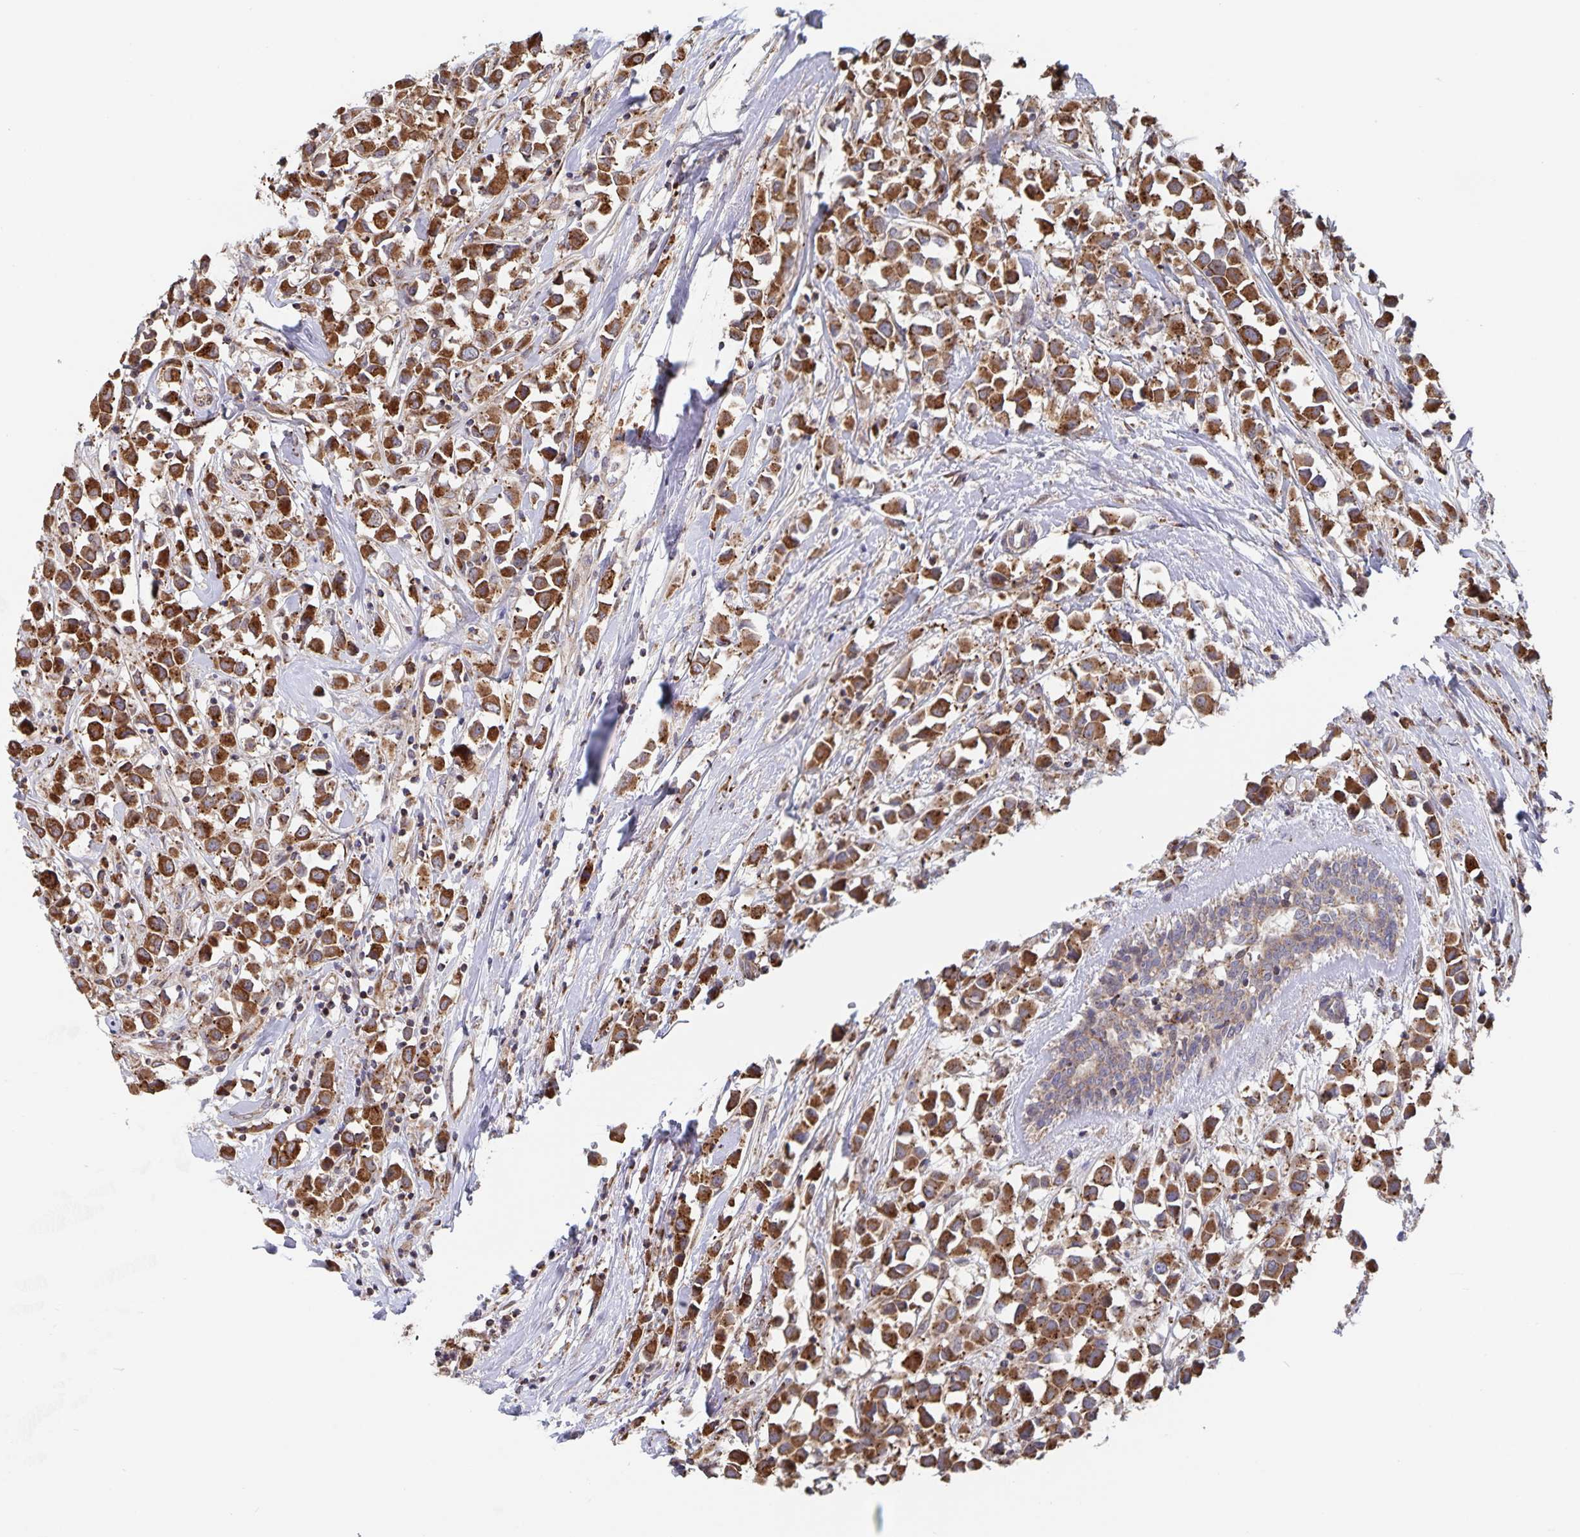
{"staining": {"intensity": "moderate", "quantity": ">75%", "location": "cytoplasmic/membranous"}, "tissue": "breast cancer", "cell_type": "Tumor cells", "image_type": "cancer", "snomed": [{"axis": "morphology", "description": "Duct carcinoma"}, {"axis": "topography", "description": "Breast"}], "caption": "Breast cancer (infiltrating ductal carcinoma) was stained to show a protein in brown. There is medium levels of moderate cytoplasmic/membranous expression in approximately >75% of tumor cells.", "gene": "ACACA", "patient": {"sex": "female", "age": 61}}